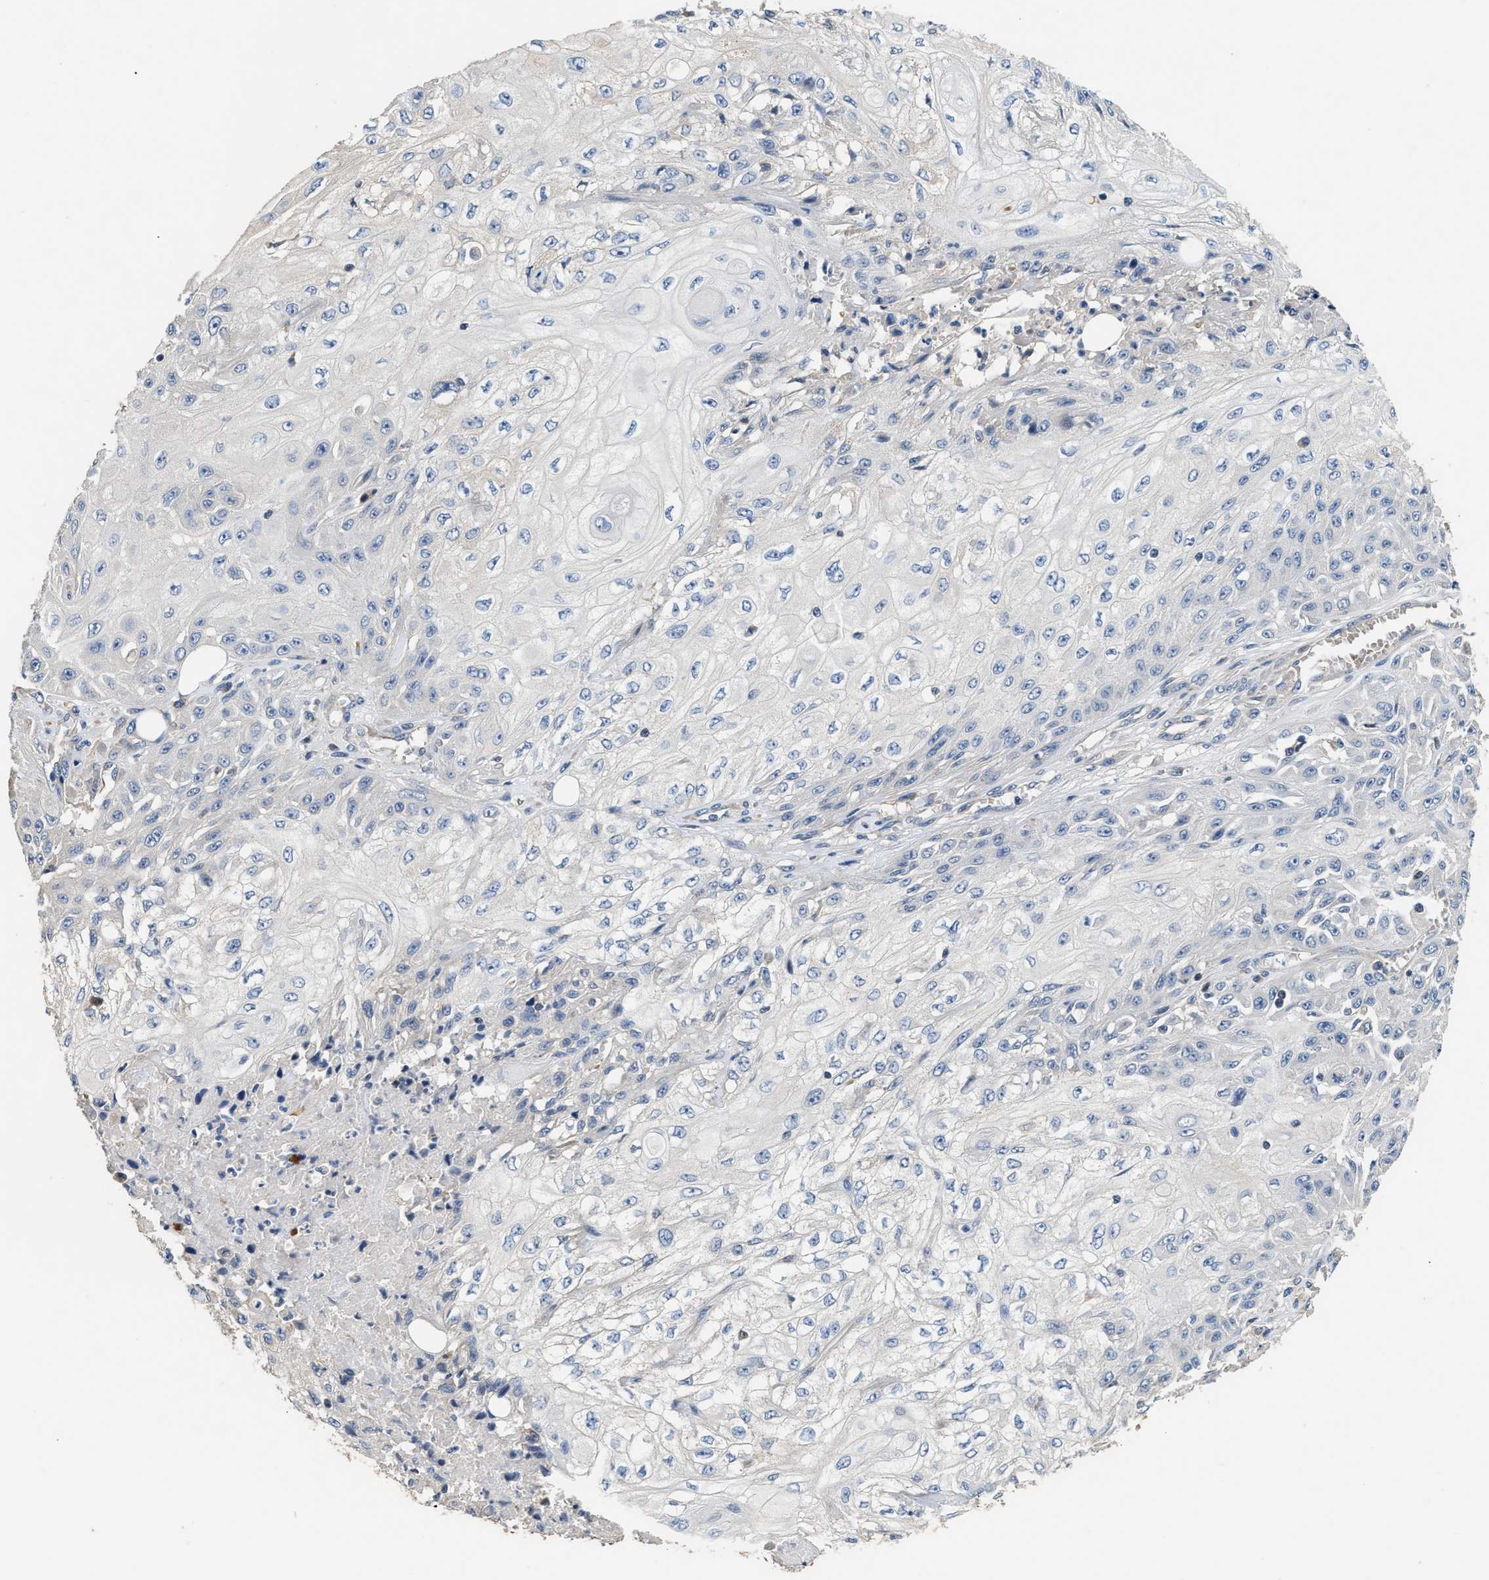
{"staining": {"intensity": "negative", "quantity": "none", "location": "none"}, "tissue": "skin cancer", "cell_type": "Tumor cells", "image_type": "cancer", "snomed": [{"axis": "morphology", "description": "Squamous cell carcinoma, NOS"}, {"axis": "morphology", "description": "Squamous cell carcinoma, metastatic, NOS"}, {"axis": "topography", "description": "Skin"}, {"axis": "topography", "description": "Lymph node"}], "caption": "Immunohistochemical staining of skin cancer (squamous cell carcinoma) exhibits no significant staining in tumor cells.", "gene": "IL17RC", "patient": {"sex": "male", "age": 75}}